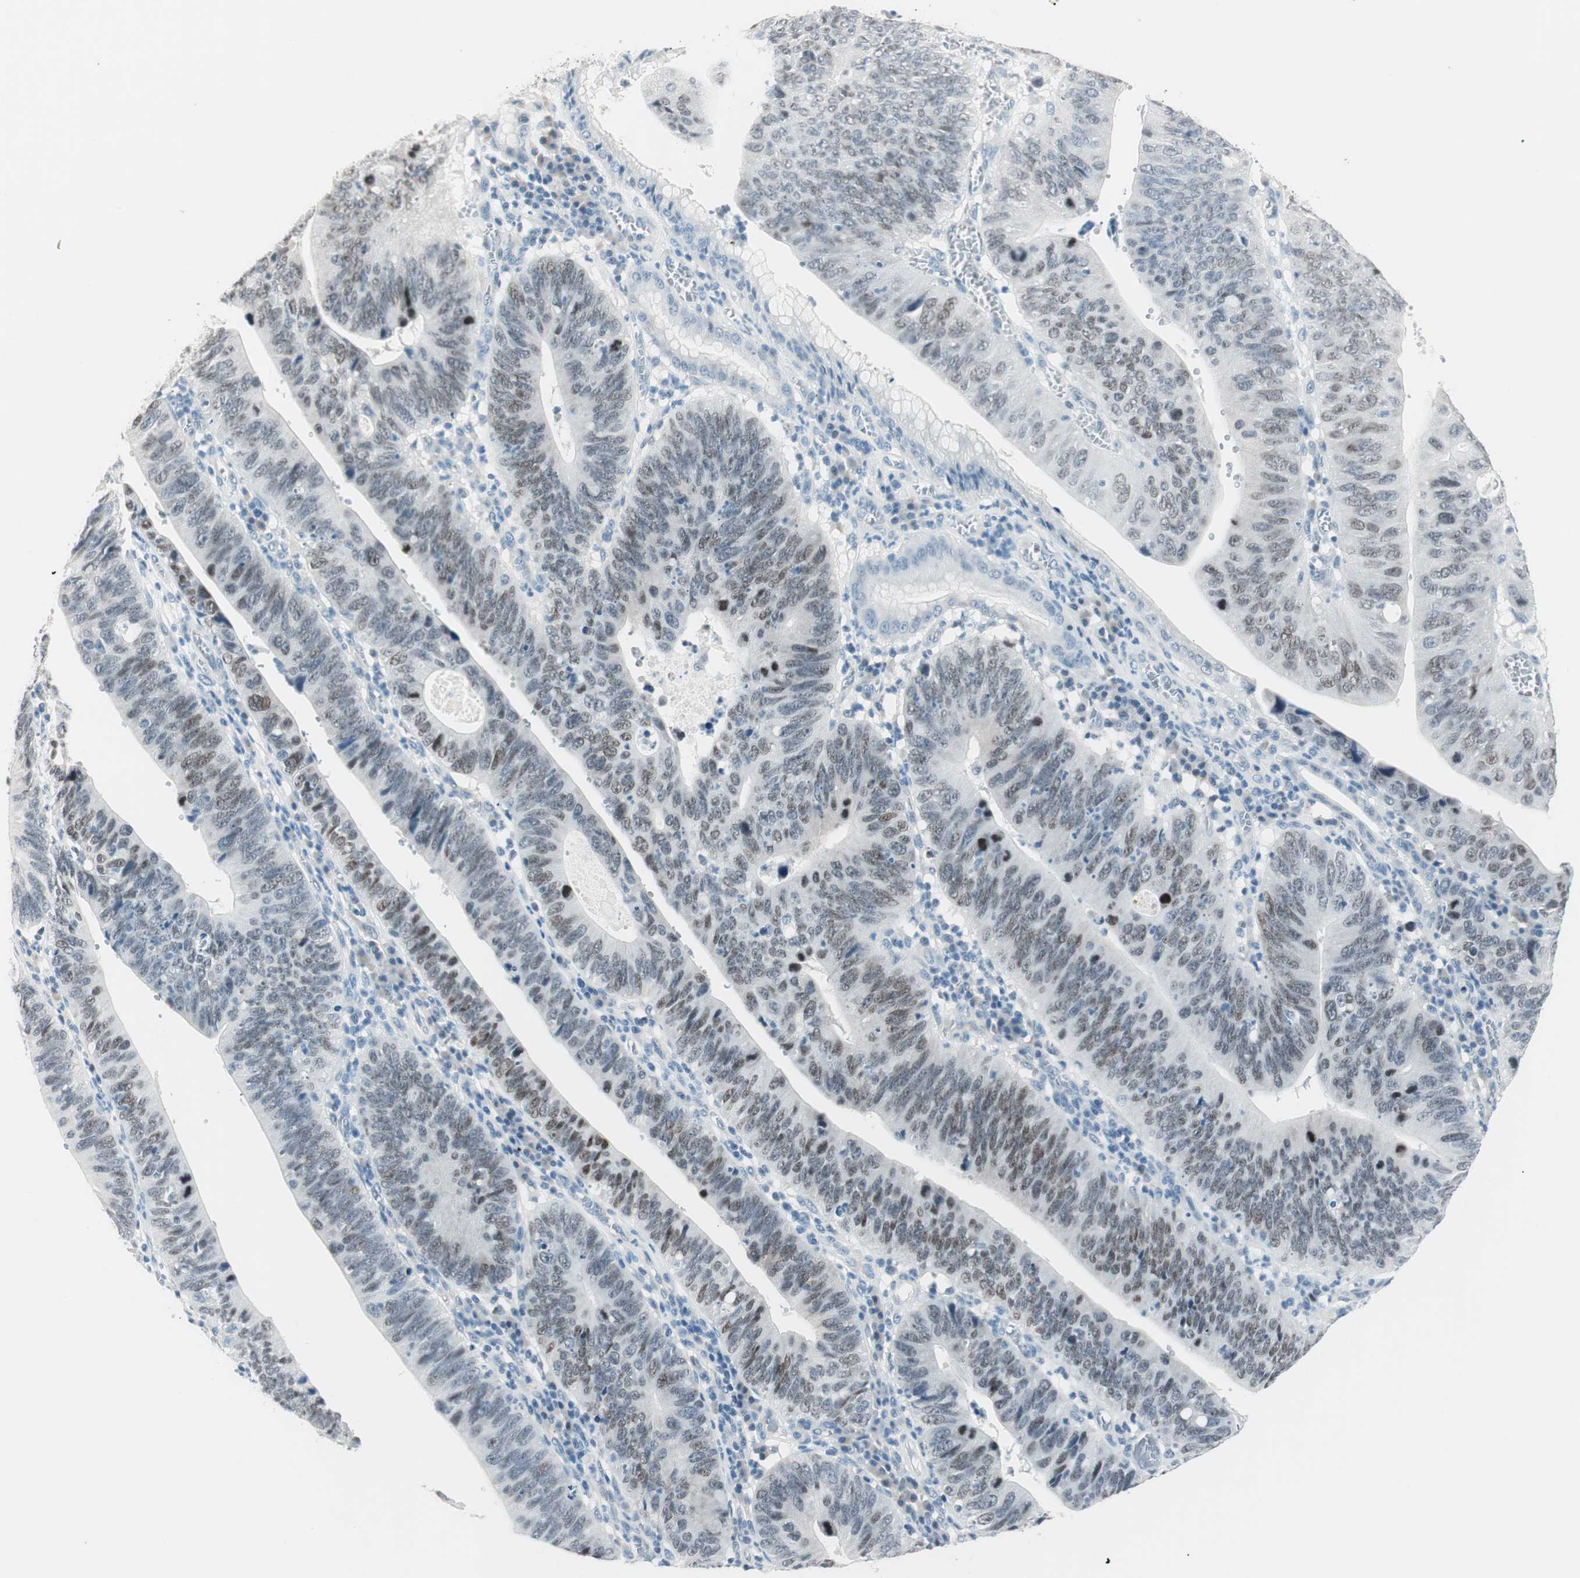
{"staining": {"intensity": "moderate", "quantity": "25%-75%", "location": "nuclear"}, "tissue": "stomach cancer", "cell_type": "Tumor cells", "image_type": "cancer", "snomed": [{"axis": "morphology", "description": "Adenocarcinoma, NOS"}, {"axis": "topography", "description": "Stomach"}], "caption": "This image exhibits stomach adenocarcinoma stained with immunohistochemistry (IHC) to label a protein in brown. The nuclear of tumor cells show moderate positivity for the protein. Nuclei are counter-stained blue.", "gene": "HOXB13", "patient": {"sex": "male", "age": 59}}